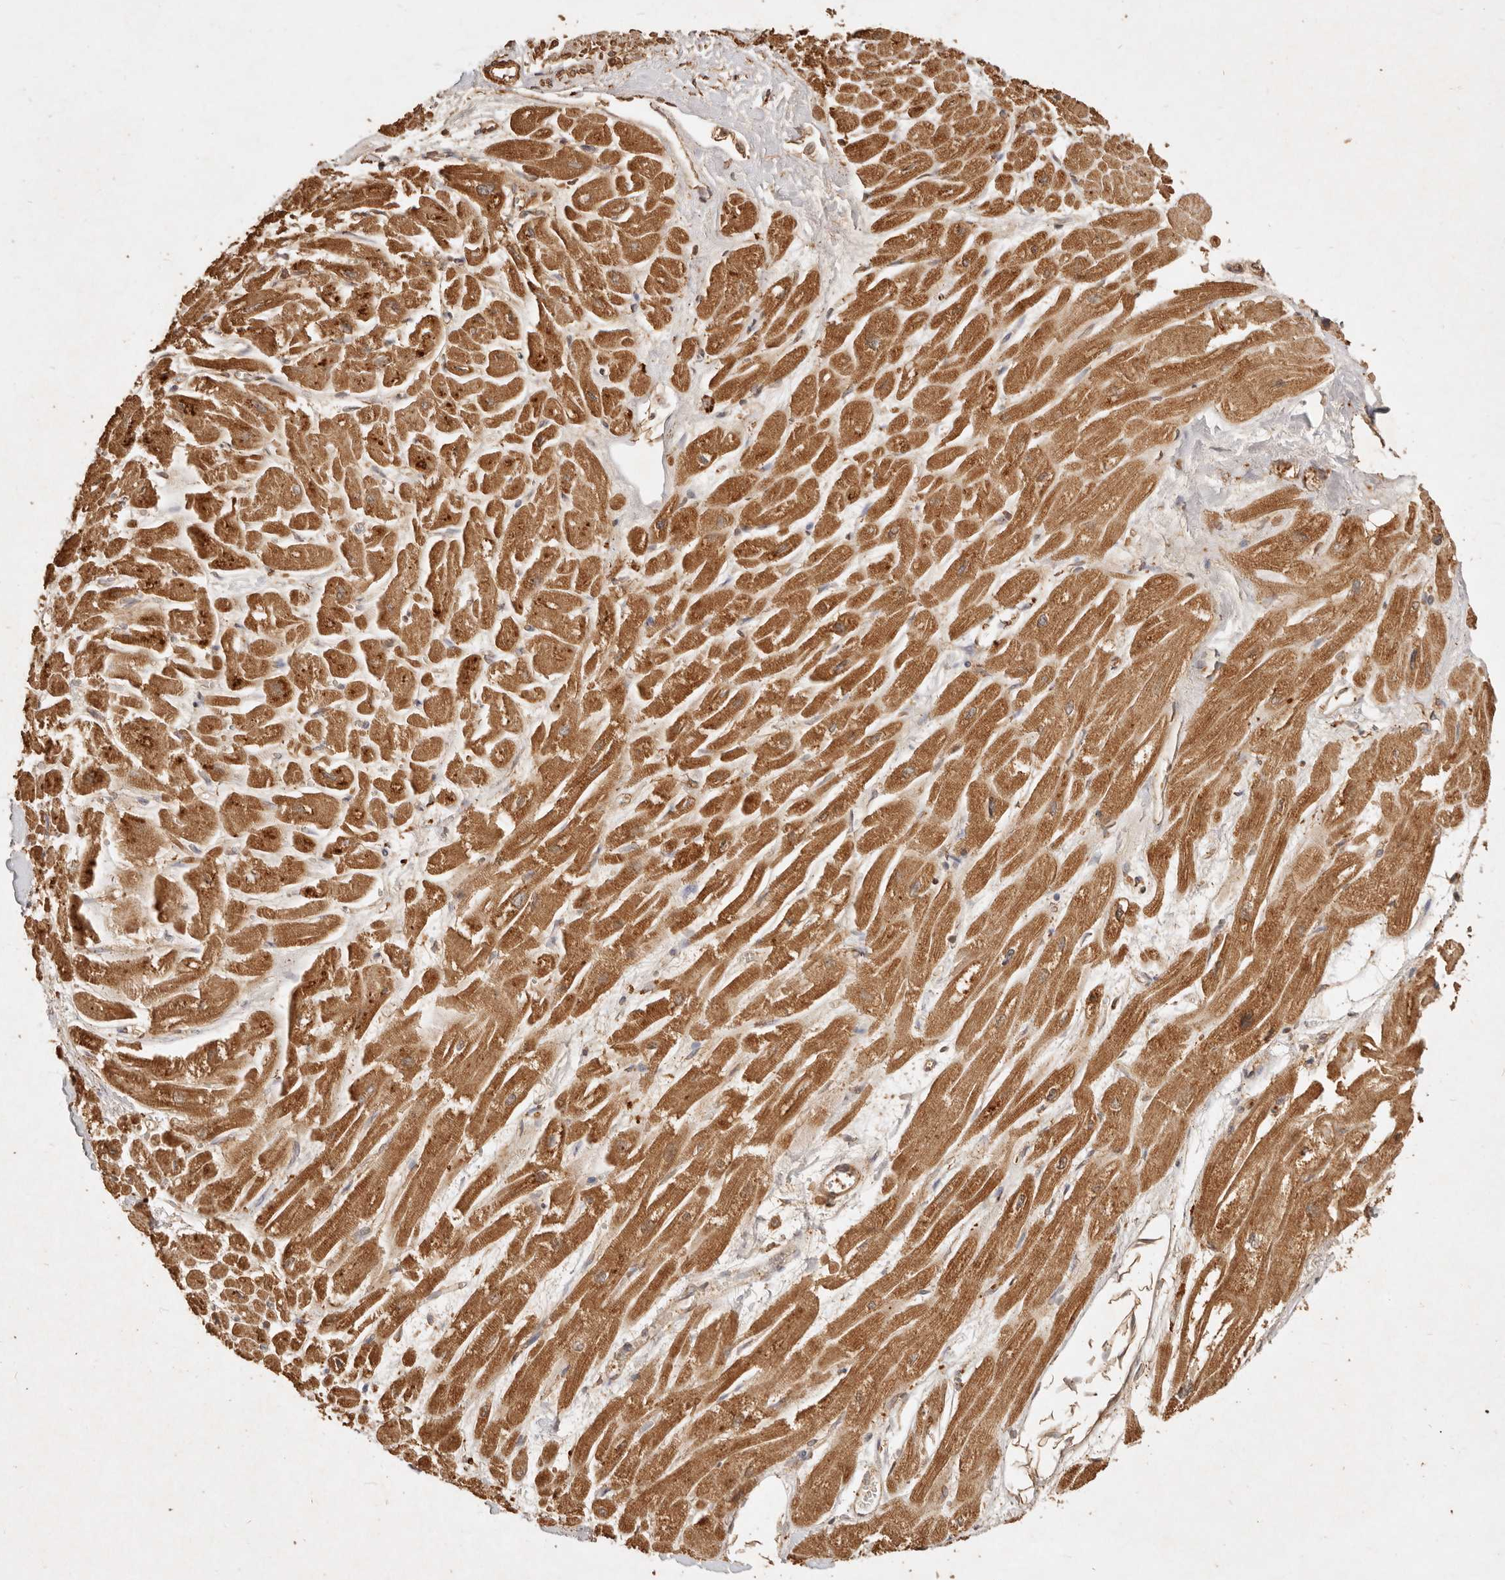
{"staining": {"intensity": "strong", "quantity": ">75%", "location": "cytoplasmic/membranous"}, "tissue": "heart muscle", "cell_type": "Cardiomyocytes", "image_type": "normal", "snomed": [{"axis": "morphology", "description": "Normal tissue, NOS"}, {"axis": "topography", "description": "Heart"}], "caption": "Benign heart muscle reveals strong cytoplasmic/membranous positivity in about >75% of cardiomyocytes.", "gene": "FAM180B", "patient": {"sex": "male", "age": 54}}